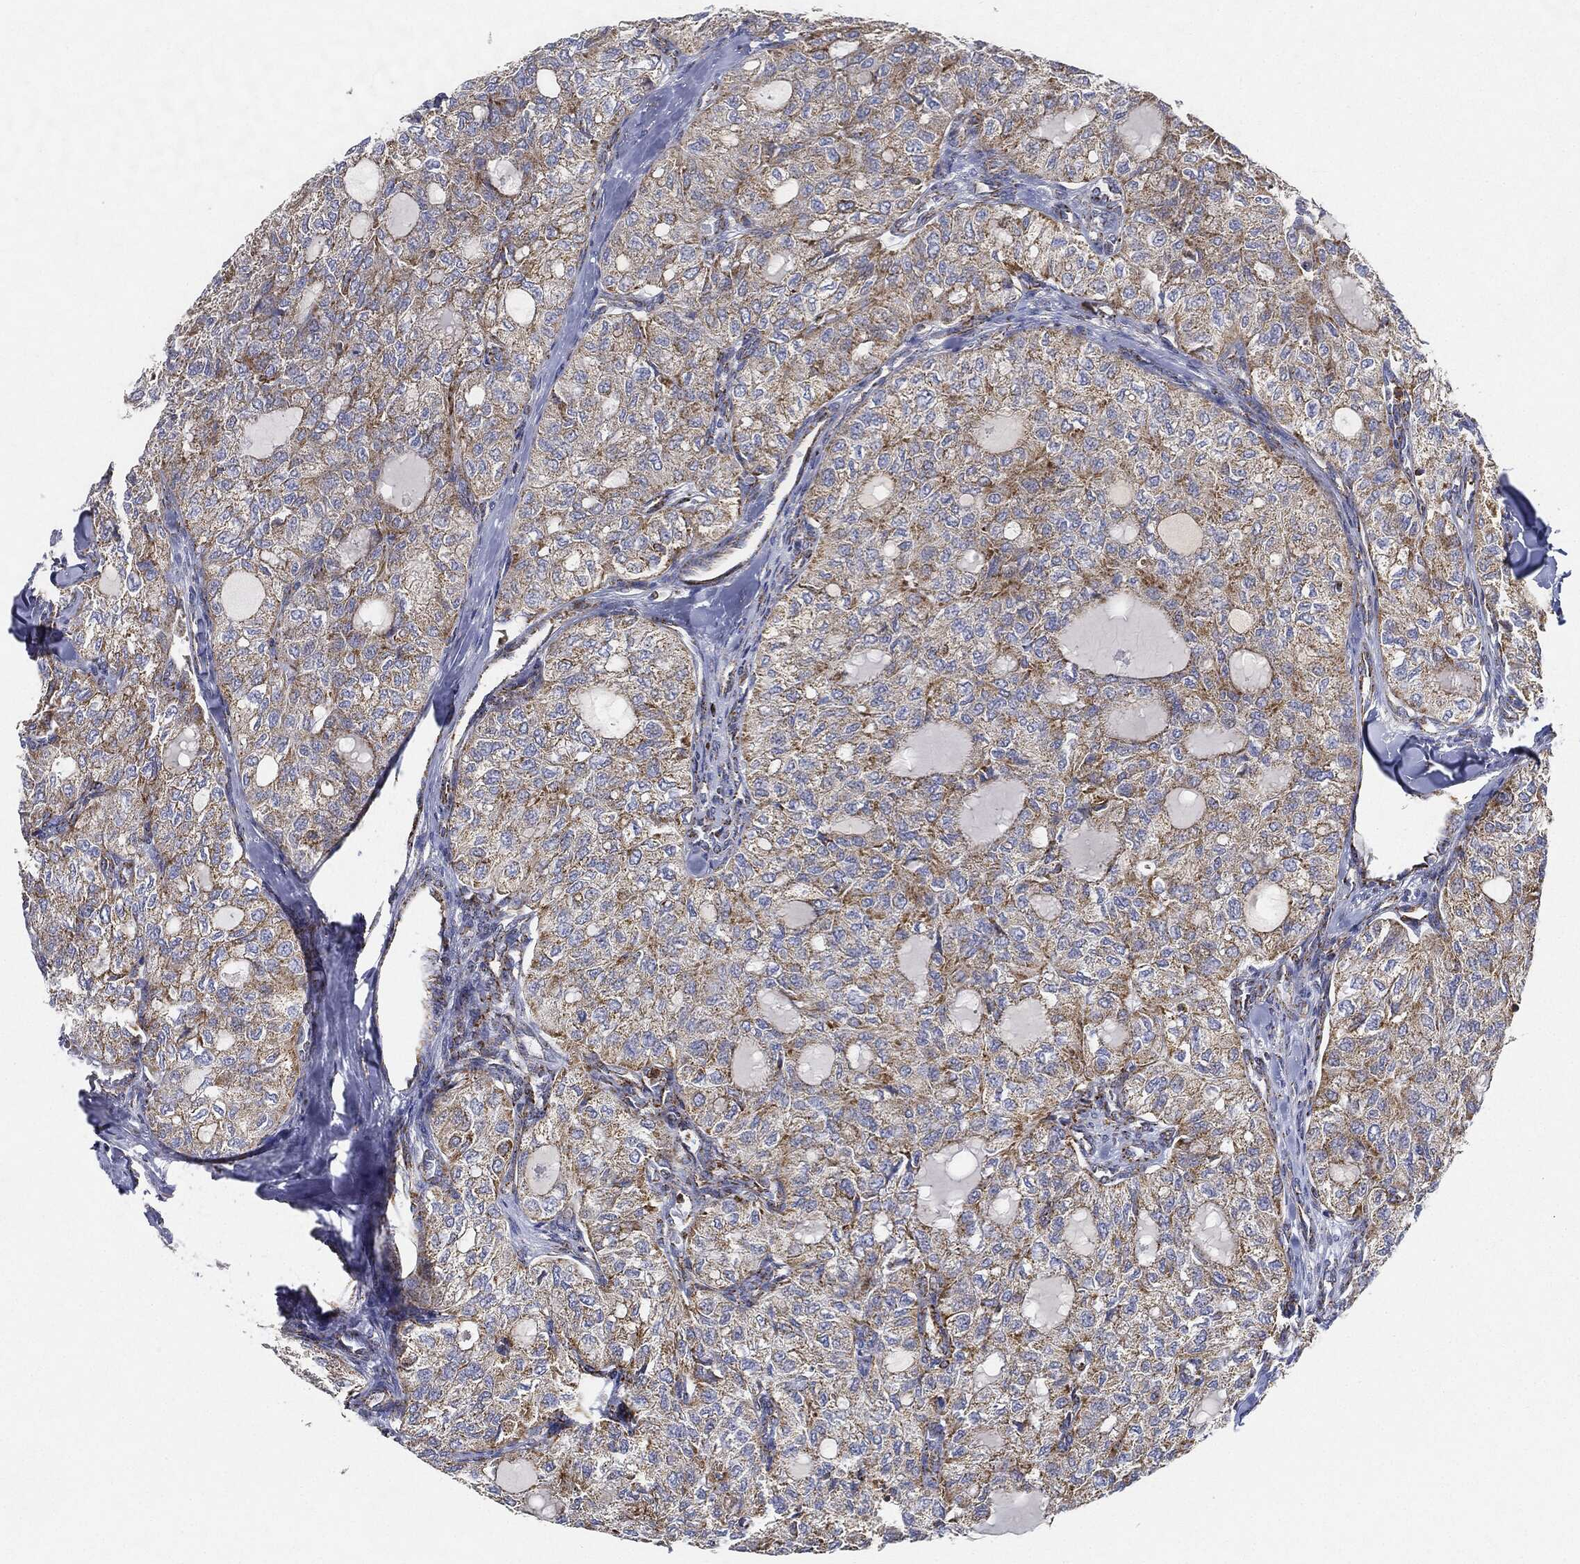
{"staining": {"intensity": "moderate", "quantity": "25%-75%", "location": "cytoplasmic/membranous"}, "tissue": "thyroid cancer", "cell_type": "Tumor cells", "image_type": "cancer", "snomed": [{"axis": "morphology", "description": "Follicular adenoma carcinoma, NOS"}, {"axis": "topography", "description": "Thyroid gland"}], "caption": "A photomicrograph of thyroid cancer (follicular adenoma carcinoma) stained for a protein exhibits moderate cytoplasmic/membranous brown staining in tumor cells. (DAB (3,3'-diaminobenzidine) = brown stain, brightfield microscopy at high magnification).", "gene": "CAPN15", "patient": {"sex": "male", "age": 75}}